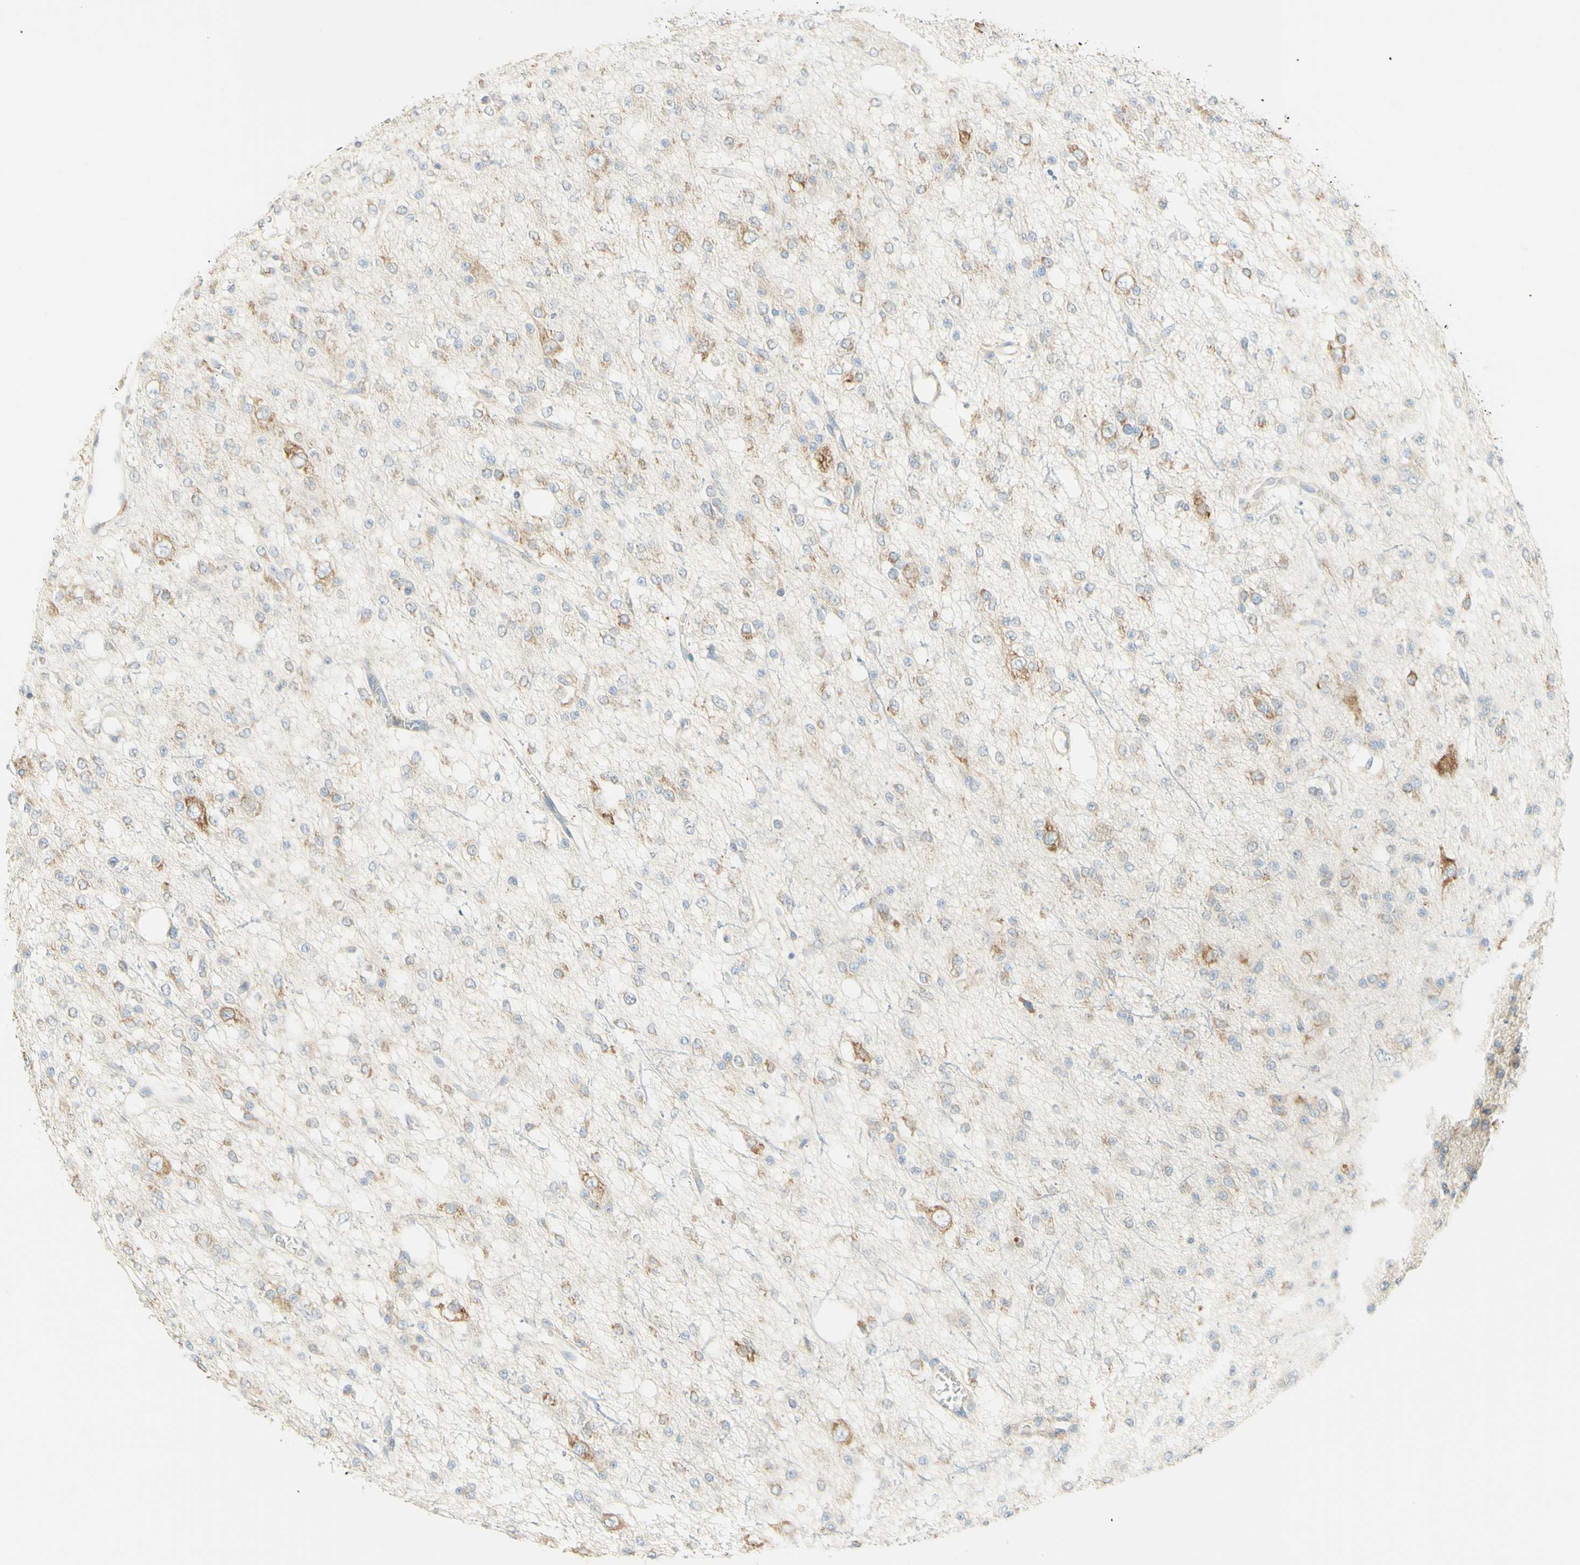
{"staining": {"intensity": "negative", "quantity": "none", "location": "none"}, "tissue": "glioma", "cell_type": "Tumor cells", "image_type": "cancer", "snomed": [{"axis": "morphology", "description": "Glioma, malignant, Low grade"}, {"axis": "topography", "description": "Brain"}], "caption": "Malignant low-grade glioma stained for a protein using immunohistochemistry reveals no expression tumor cells.", "gene": "MANF", "patient": {"sex": "male", "age": 38}}